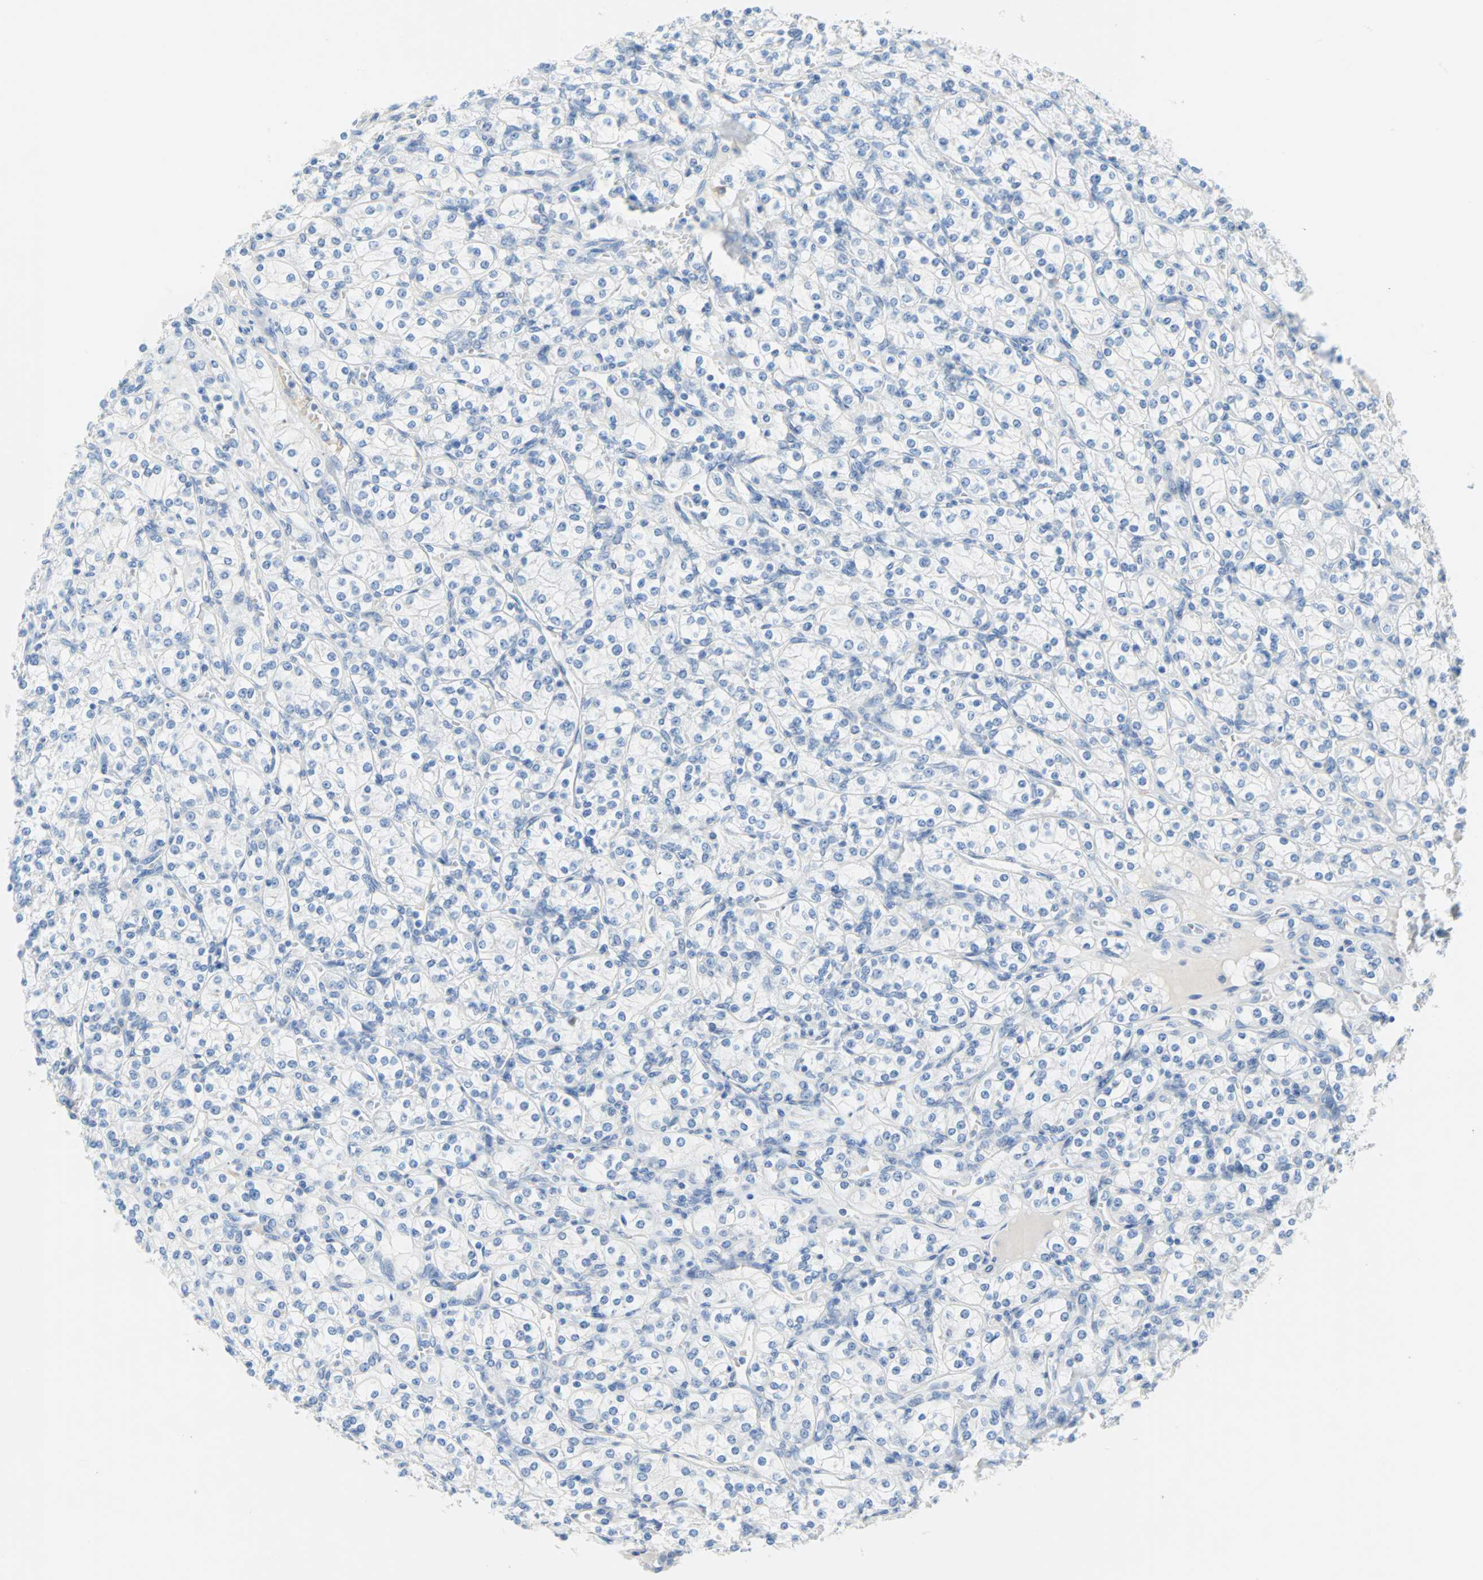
{"staining": {"intensity": "negative", "quantity": "none", "location": "none"}, "tissue": "renal cancer", "cell_type": "Tumor cells", "image_type": "cancer", "snomed": [{"axis": "morphology", "description": "Adenocarcinoma, NOS"}, {"axis": "topography", "description": "Kidney"}], "caption": "Tumor cells show no significant protein positivity in renal cancer.", "gene": "PDPN", "patient": {"sex": "male", "age": 77}}